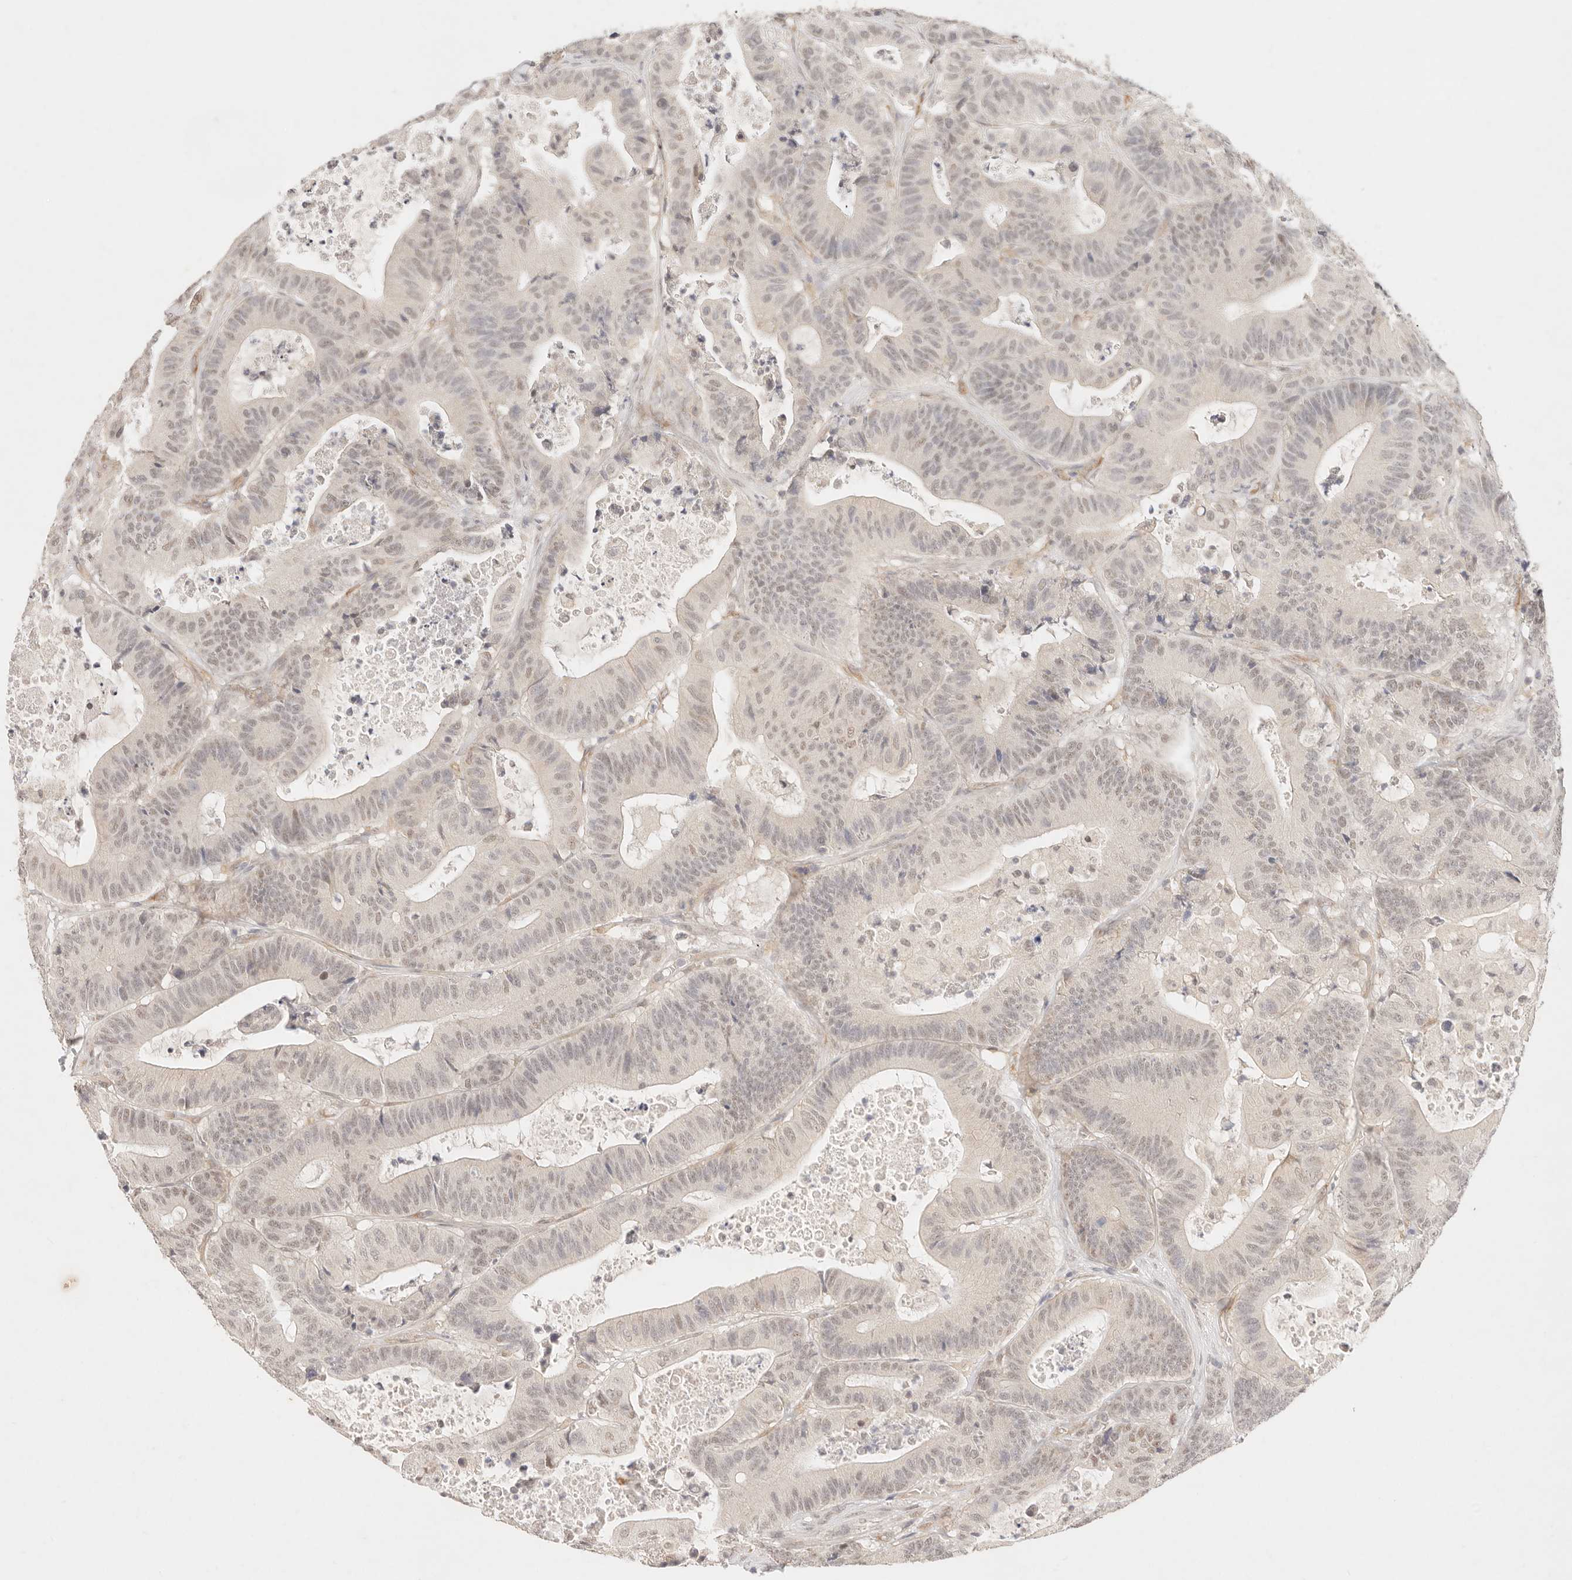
{"staining": {"intensity": "weak", "quantity": "<25%", "location": "nuclear"}, "tissue": "colorectal cancer", "cell_type": "Tumor cells", "image_type": "cancer", "snomed": [{"axis": "morphology", "description": "Adenocarcinoma, NOS"}, {"axis": "topography", "description": "Colon"}], "caption": "Human colorectal adenocarcinoma stained for a protein using immunohistochemistry (IHC) demonstrates no staining in tumor cells.", "gene": "GPR156", "patient": {"sex": "female", "age": 84}}